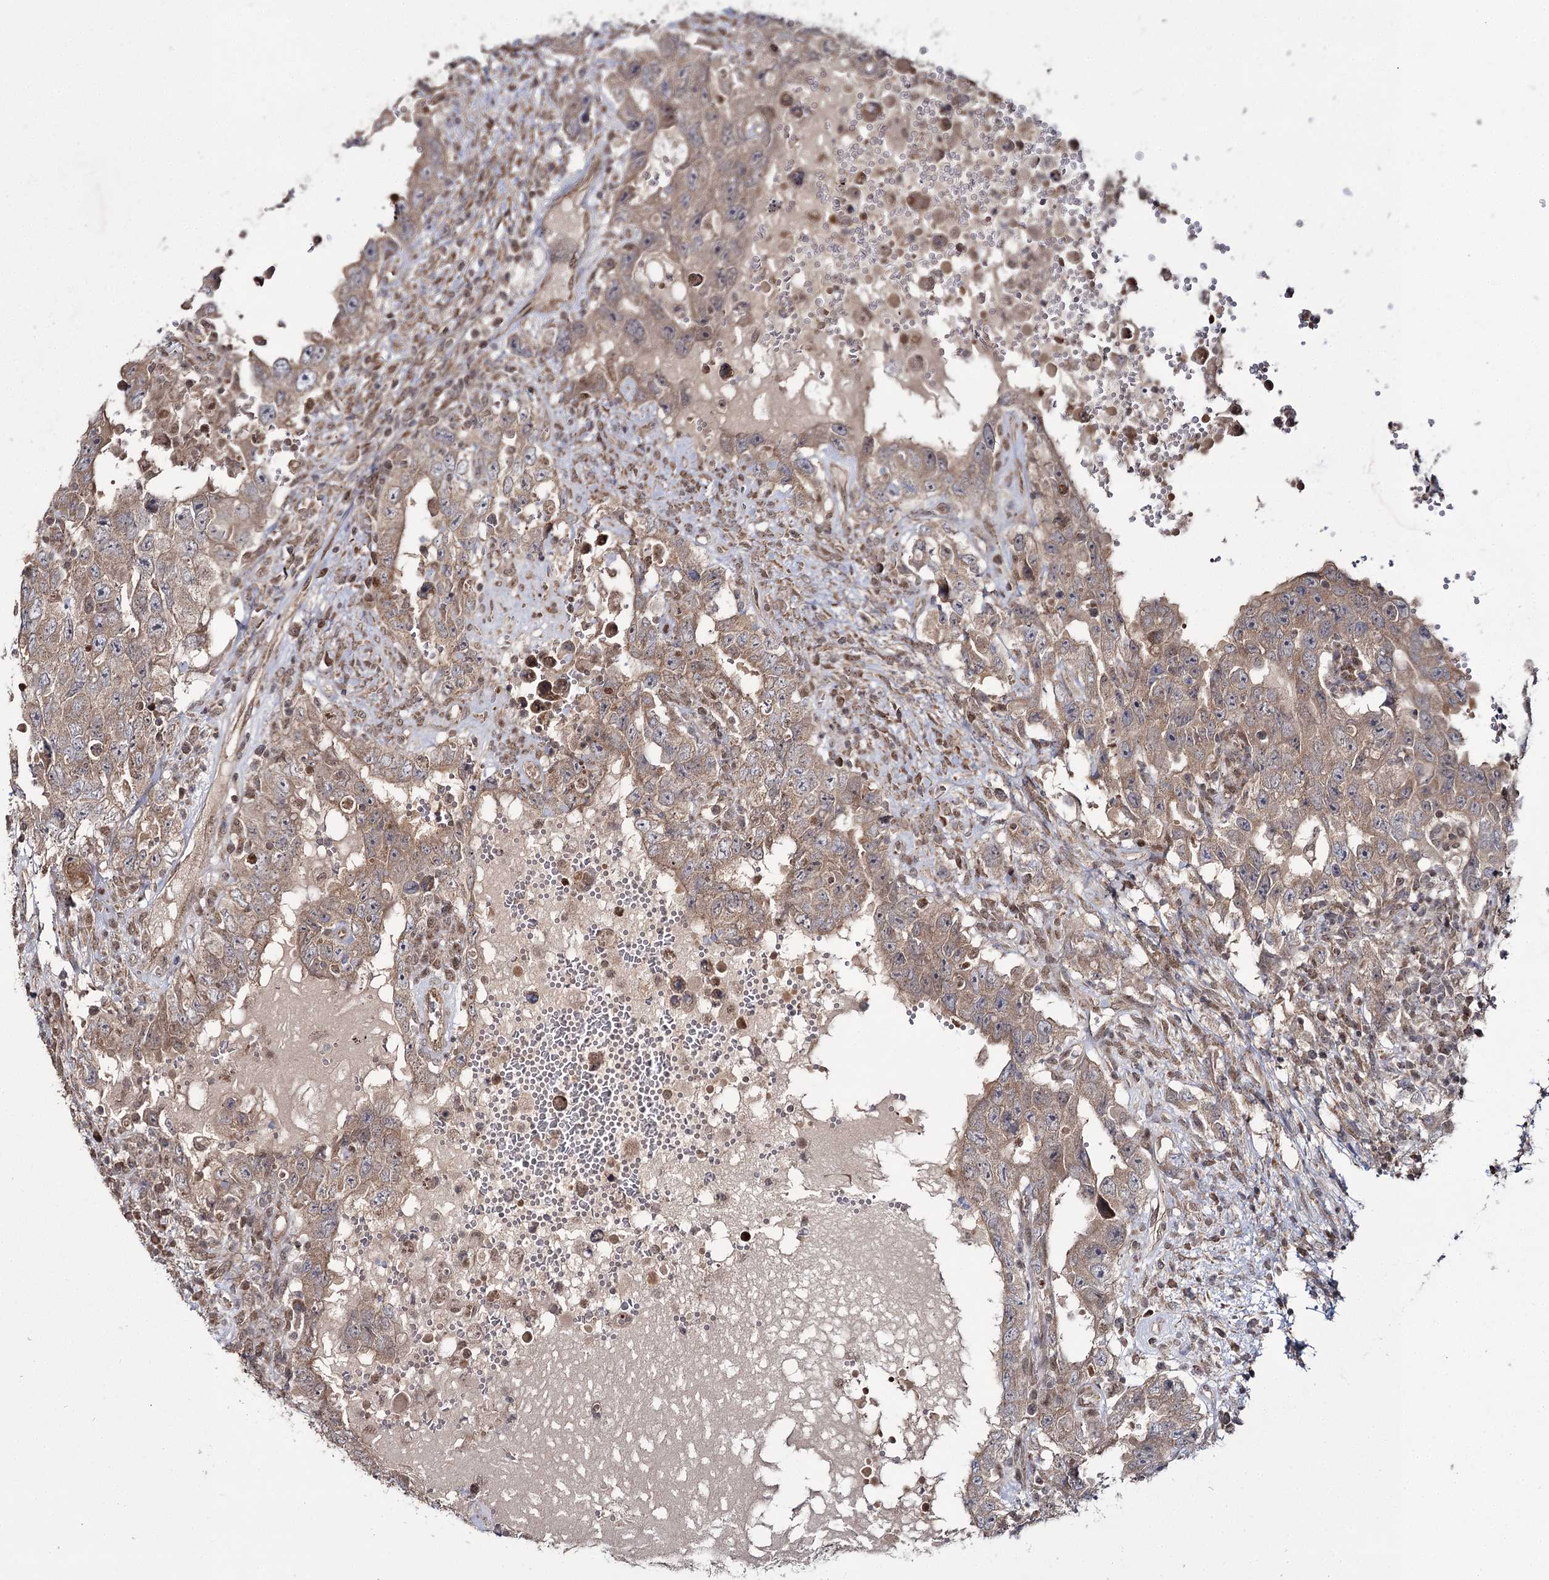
{"staining": {"intensity": "weak", "quantity": ">75%", "location": "cytoplasmic/membranous"}, "tissue": "testis cancer", "cell_type": "Tumor cells", "image_type": "cancer", "snomed": [{"axis": "morphology", "description": "Carcinoma, Embryonal, NOS"}, {"axis": "topography", "description": "Testis"}], "caption": "Human testis cancer (embryonal carcinoma) stained for a protein (brown) exhibits weak cytoplasmic/membranous positive staining in about >75% of tumor cells.", "gene": "TRNT1", "patient": {"sex": "male", "age": 26}}